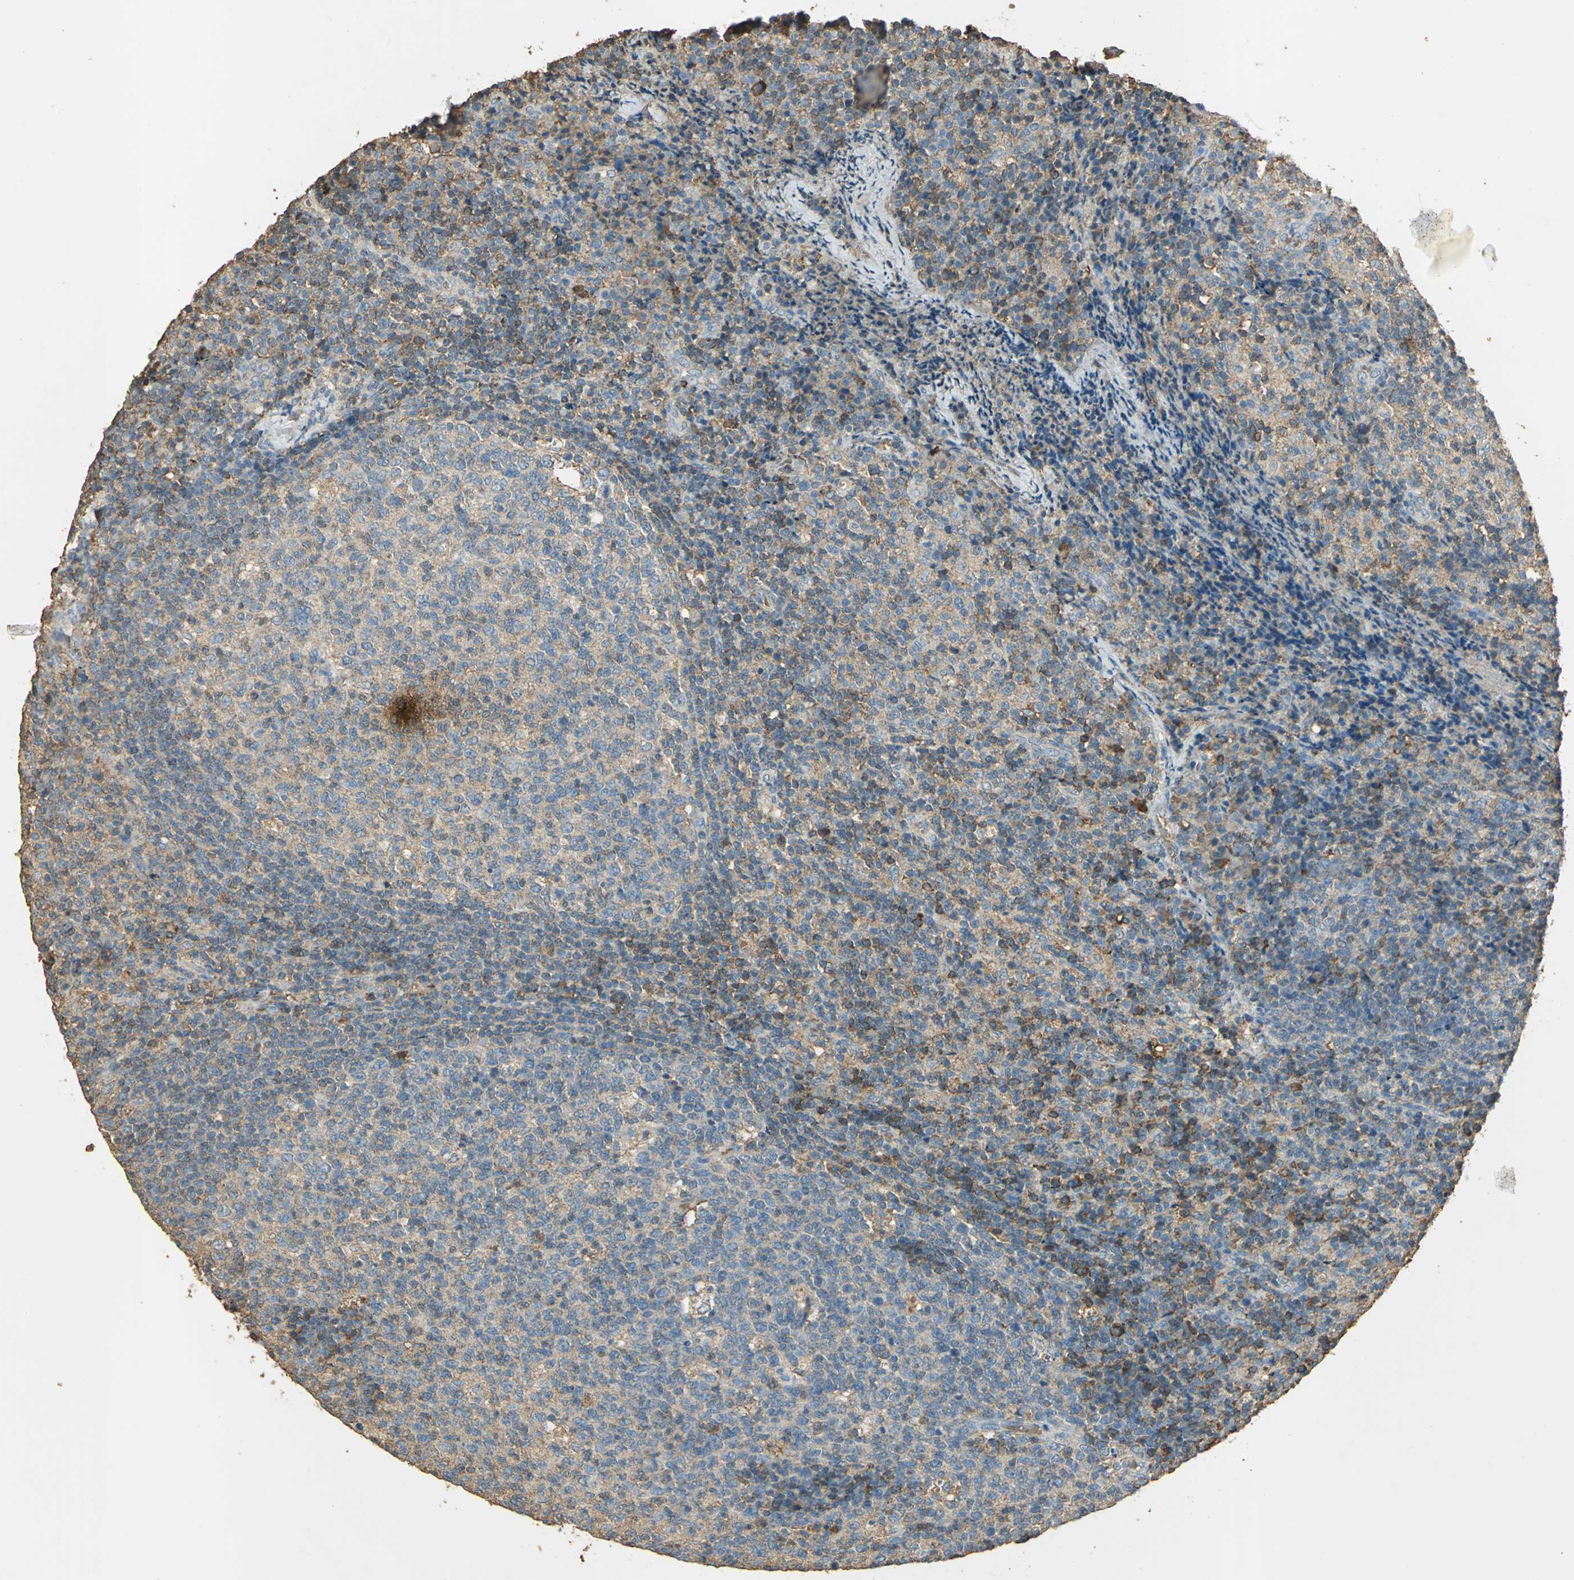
{"staining": {"intensity": "weak", "quantity": ">75%", "location": "cytoplasmic/membranous"}, "tissue": "lymph node", "cell_type": "Germinal center cells", "image_type": "normal", "snomed": [{"axis": "morphology", "description": "Normal tissue, NOS"}, {"axis": "morphology", "description": "Inflammation, NOS"}, {"axis": "topography", "description": "Lymph node"}], "caption": "Immunohistochemistry photomicrograph of unremarkable lymph node: lymph node stained using immunohistochemistry demonstrates low levels of weak protein expression localized specifically in the cytoplasmic/membranous of germinal center cells, appearing as a cytoplasmic/membranous brown color.", "gene": "TRAPPC2", "patient": {"sex": "male", "age": 55}}